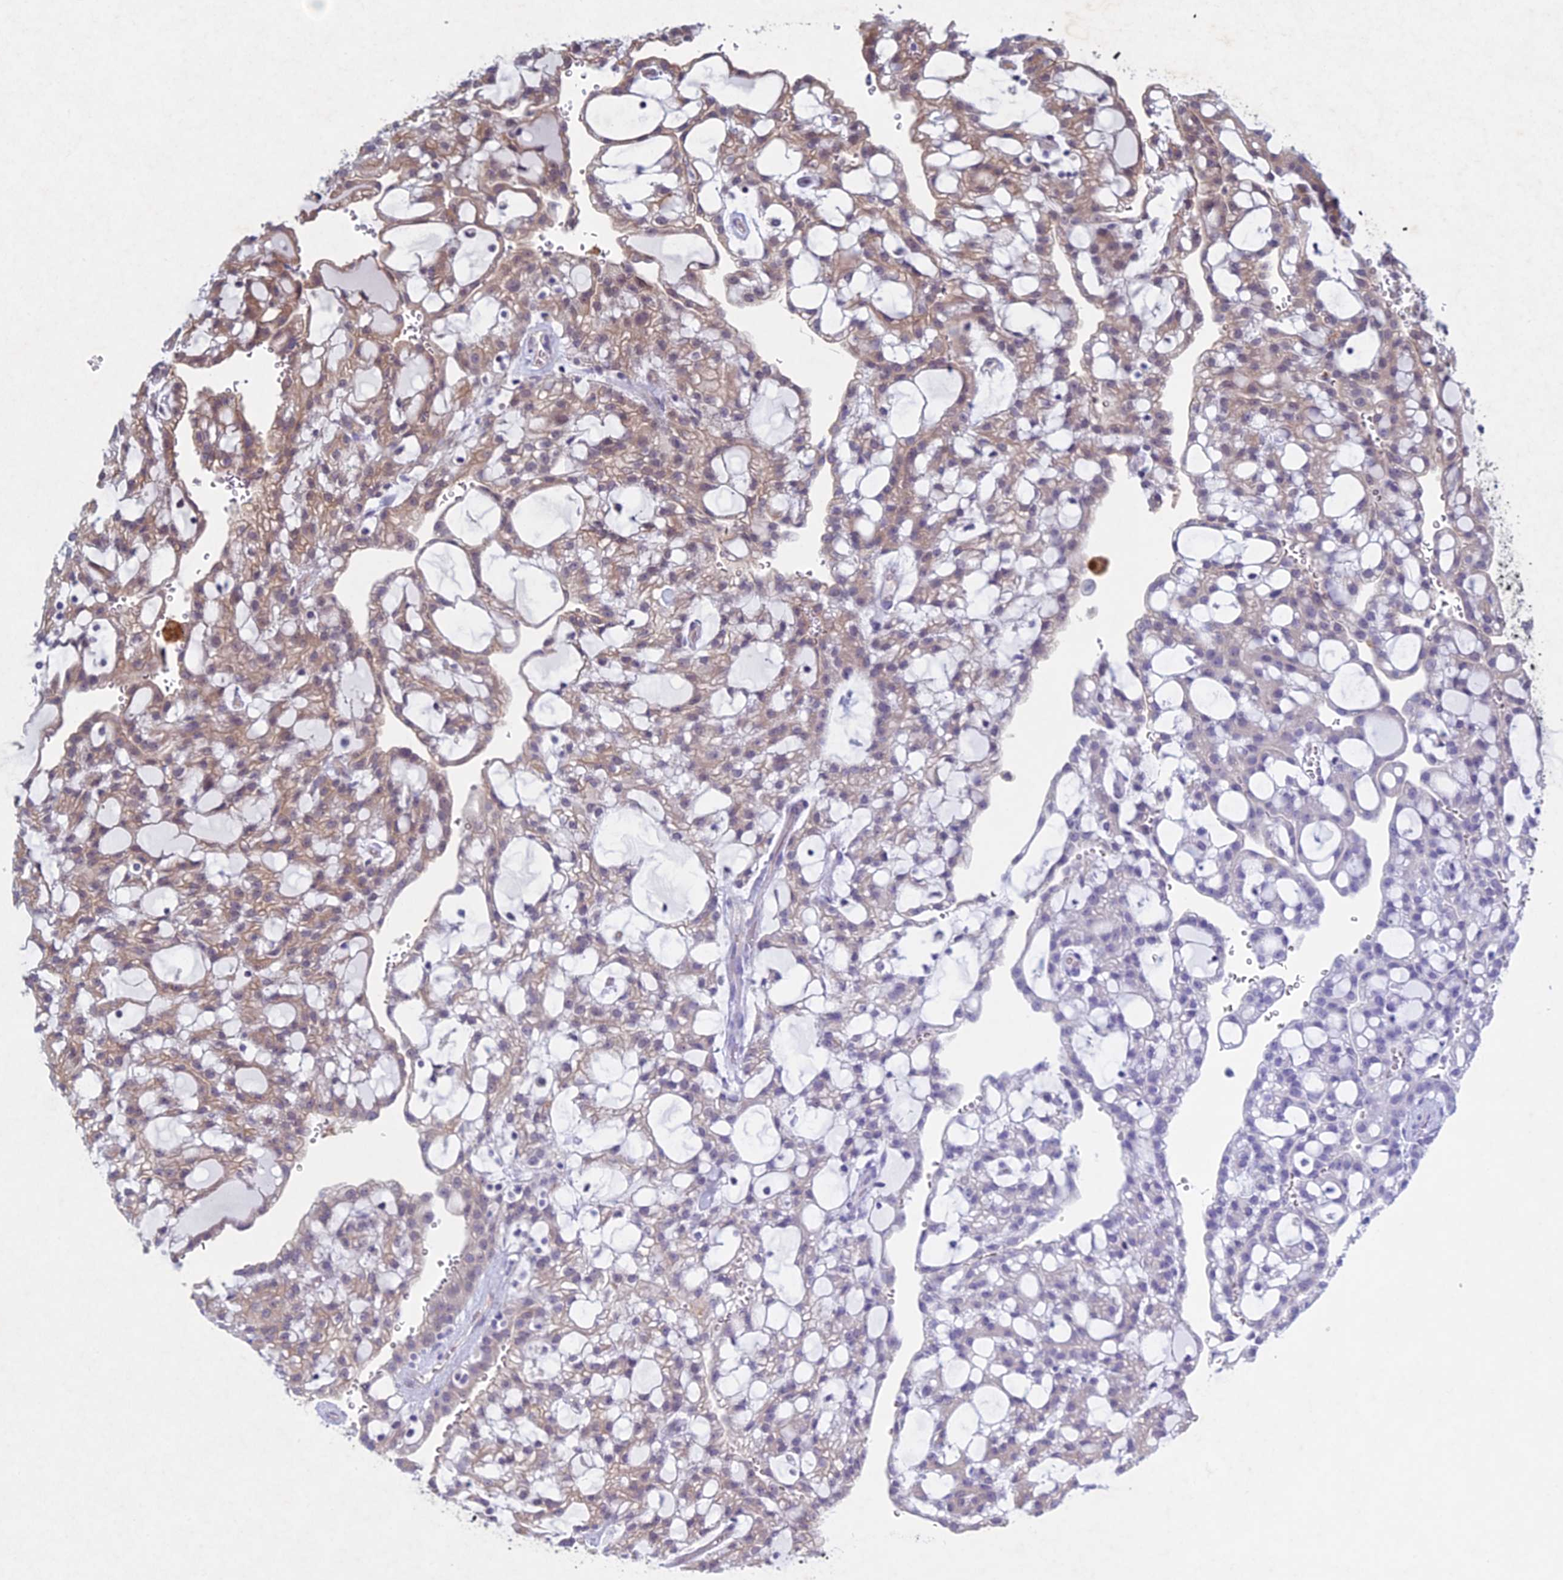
{"staining": {"intensity": "weak", "quantity": "25%-75%", "location": "cytoplasmic/membranous"}, "tissue": "renal cancer", "cell_type": "Tumor cells", "image_type": "cancer", "snomed": [{"axis": "morphology", "description": "Adenocarcinoma, NOS"}, {"axis": "topography", "description": "Kidney"}], "caption": "About 25%-75% of tumor cells in renal cancer display weak cytoplasmic/membranous protein staining as visualized by brown immunohistochemical staining.", "gene": "PTHLH", "patient": {"sex": "male", "age": 63}}